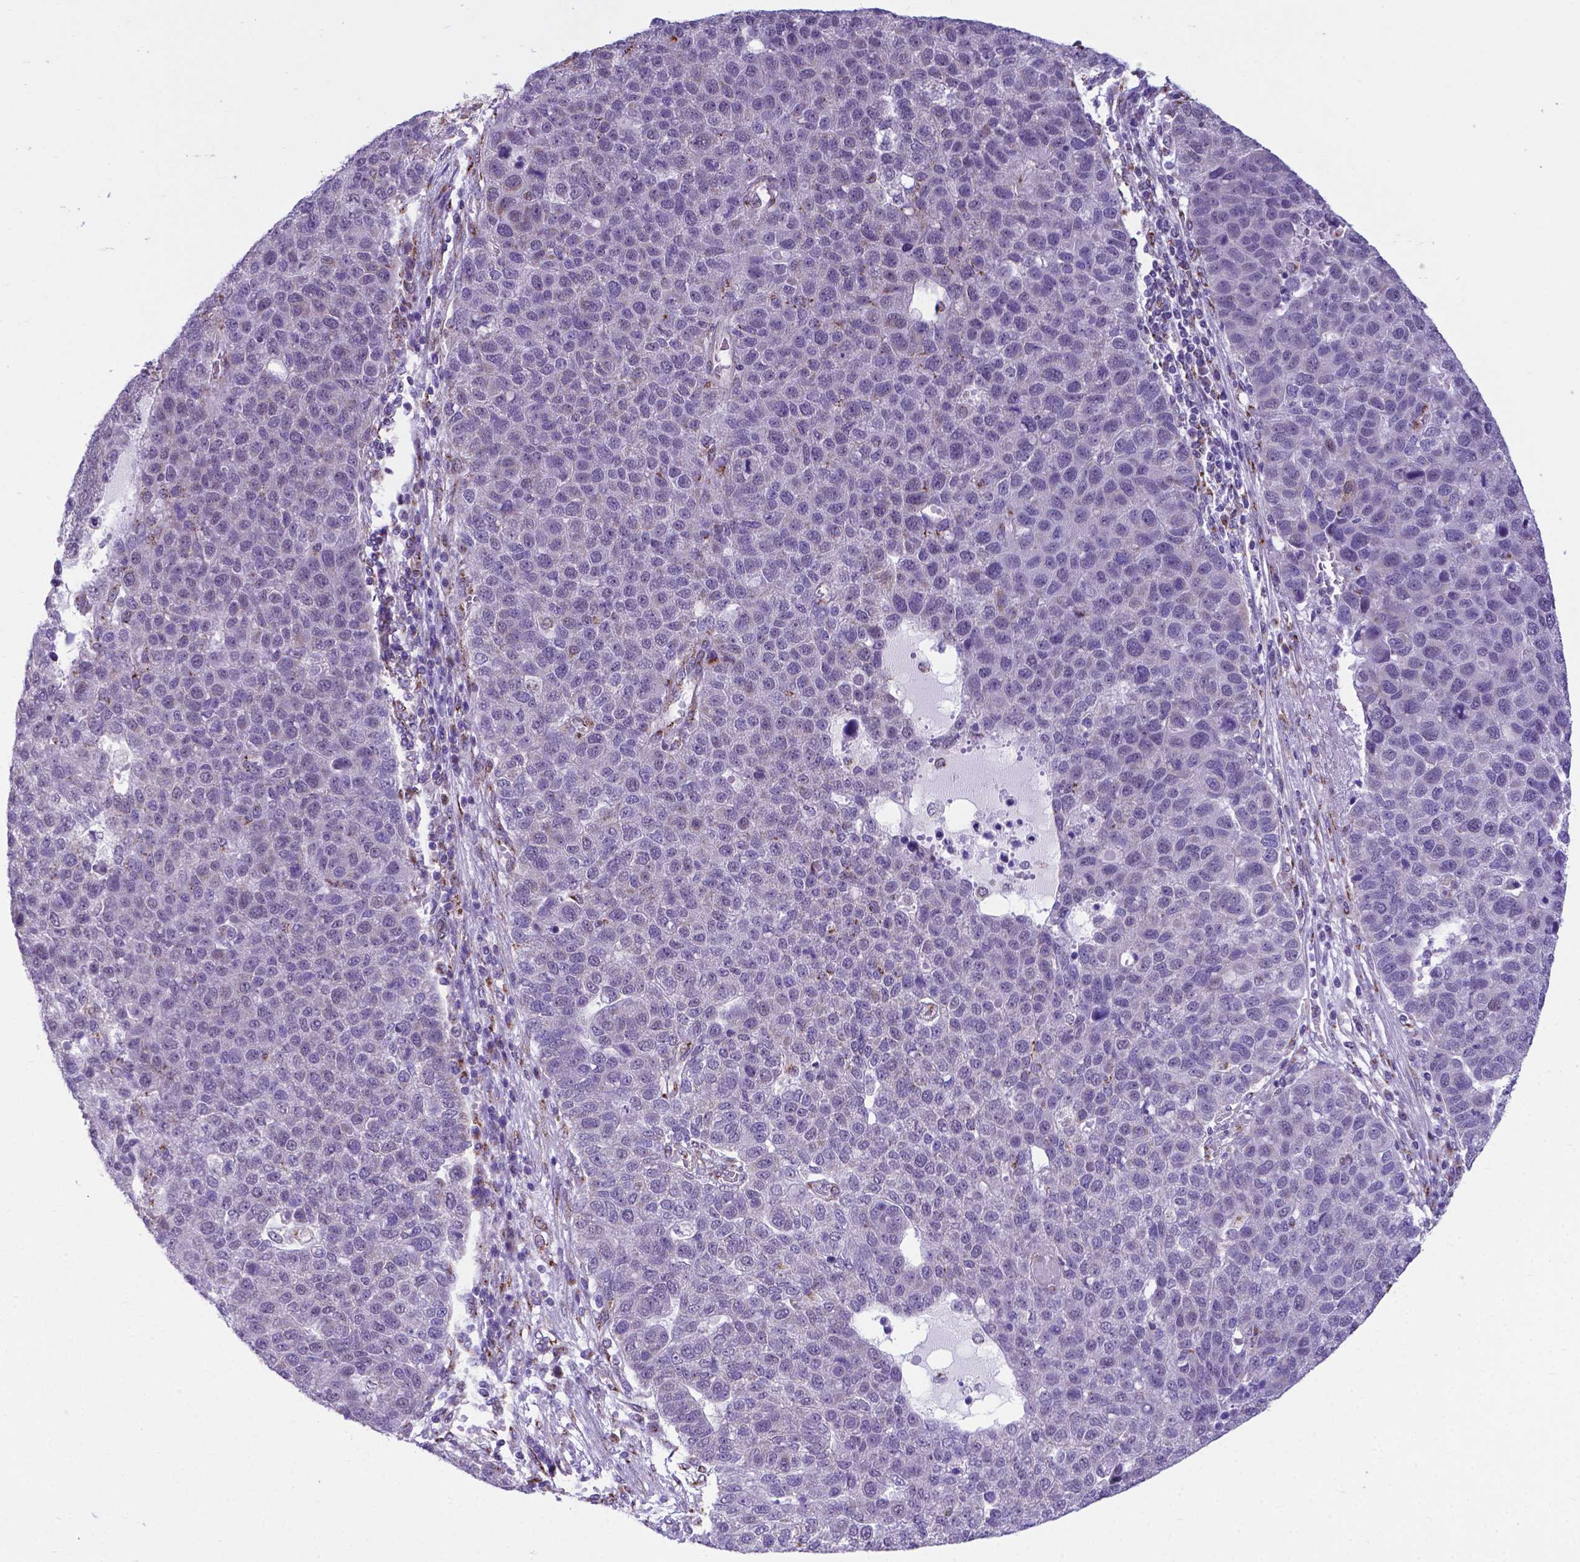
{"staining": {"intensity": "negative", "quantity": "none", "location": "none"}, "tissue": "pancreatic cancer", "cell_type": "Tumor cells", "image_type": "cancer", "snomed": [{"axis": "morphology", "description": "Adenocarcinoma, NOS"}, {"axis": "topography", "description": "Pancreas"}], "caption": "Pancreatic cancer was stained to show a protein in brown. There is no significant positivity in tumor cells.", "gene": "MRPL10", "patient": {"sex": "female", "age": 61}}